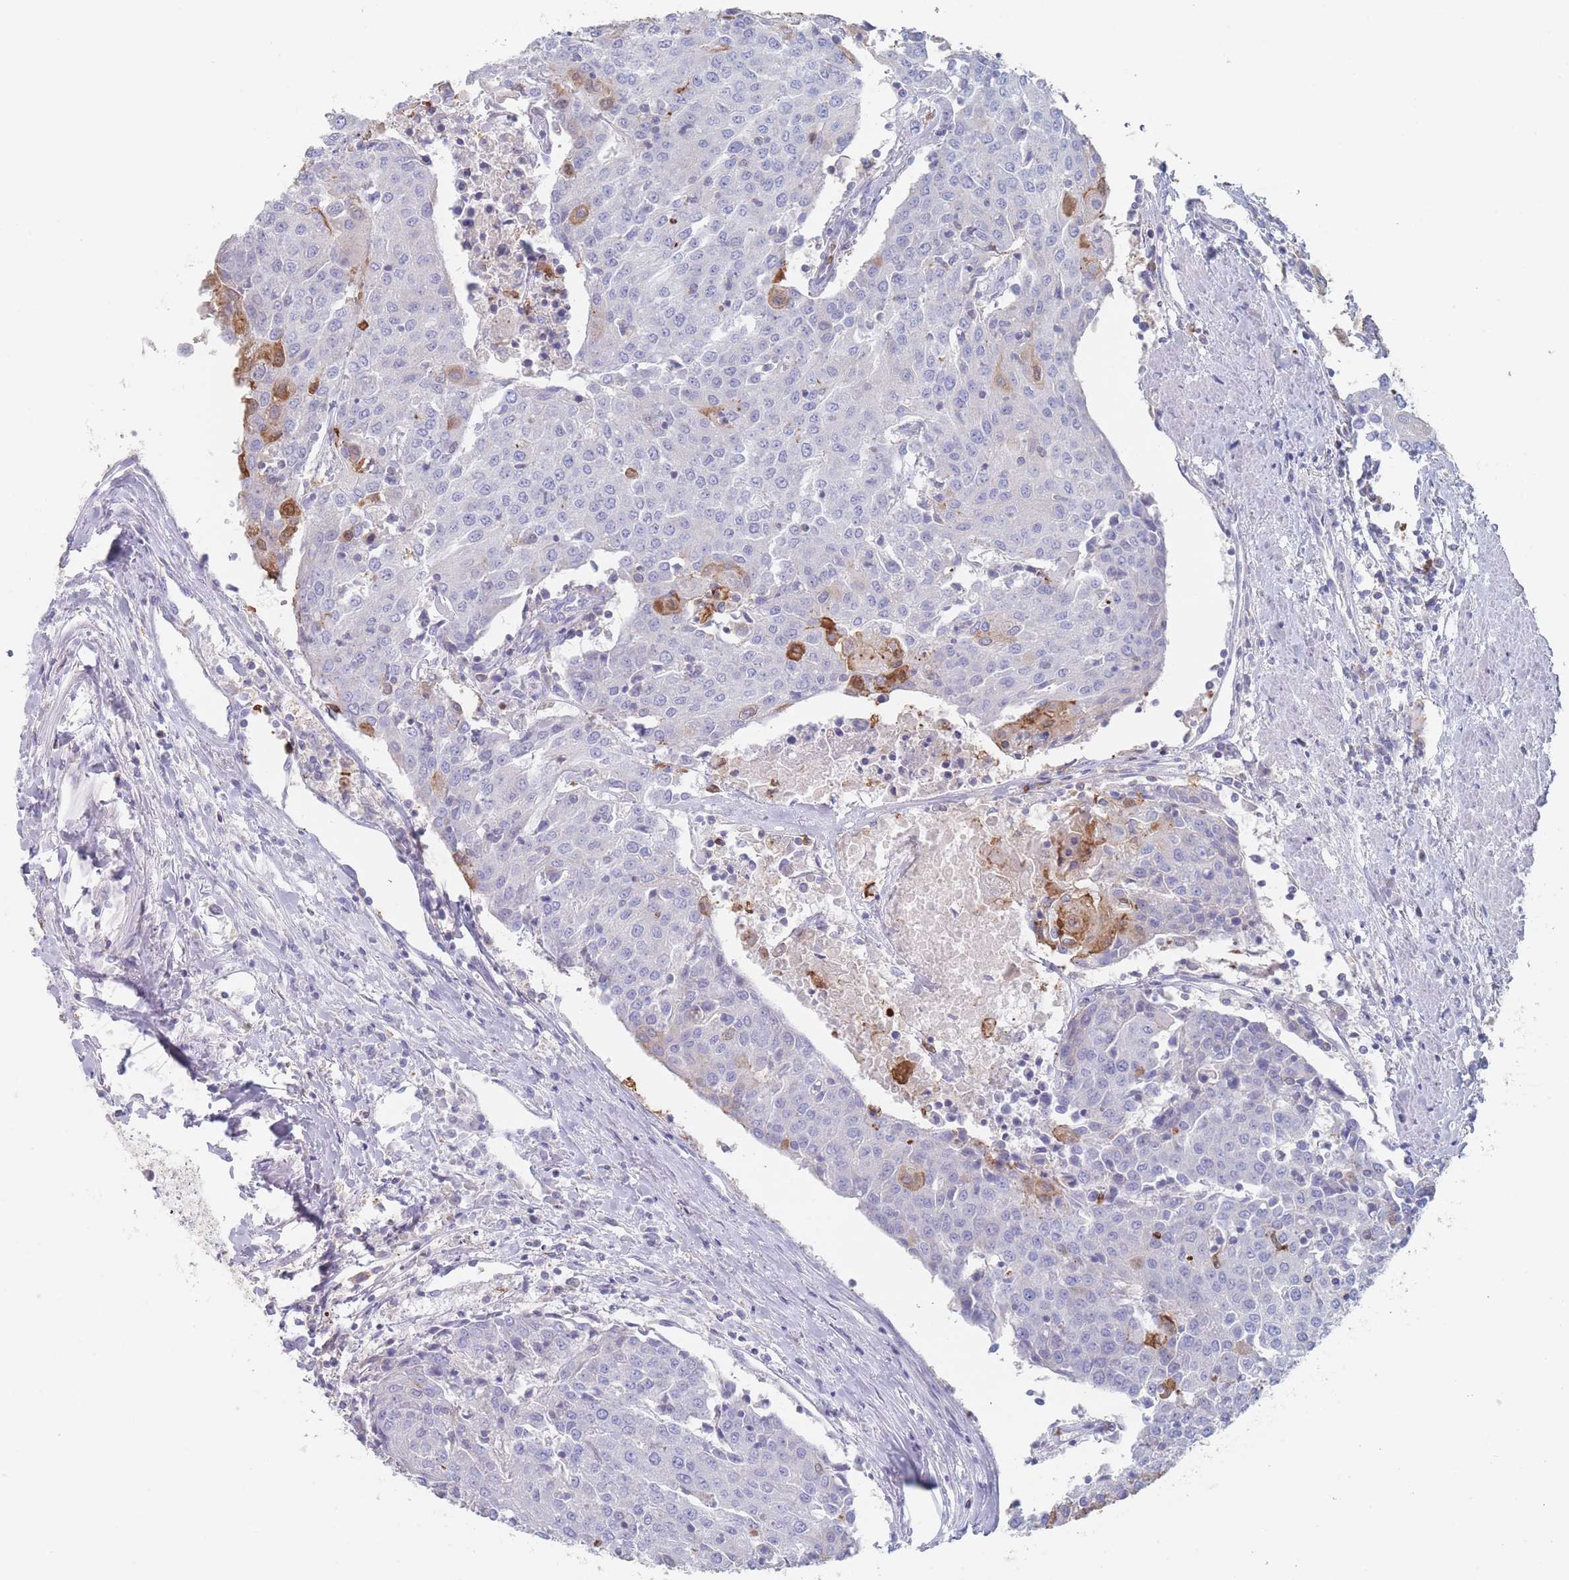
{"staining": {"intensity": "moderate", "quantity": "<25%", "location": "cytoplasmic/membranous"}, "tissue": "urothelial cancer", "cell_type": "Tumor cells", "image_type": "cancer", "snomed": [{"axis": "morphology", "description": "Urothelial carcinoma, High grade"}, {"axis": "topography", "description": "Urinary bladder"}], "caption": "The histopathology image reveals a brown stain indicating the presence of a protein in the cytoplasmic/membranous of tumor cells in high-grade urothelial carcinoma.", "gene": "ATP1A3", "patient": {"sex": "female", "age": 85}}